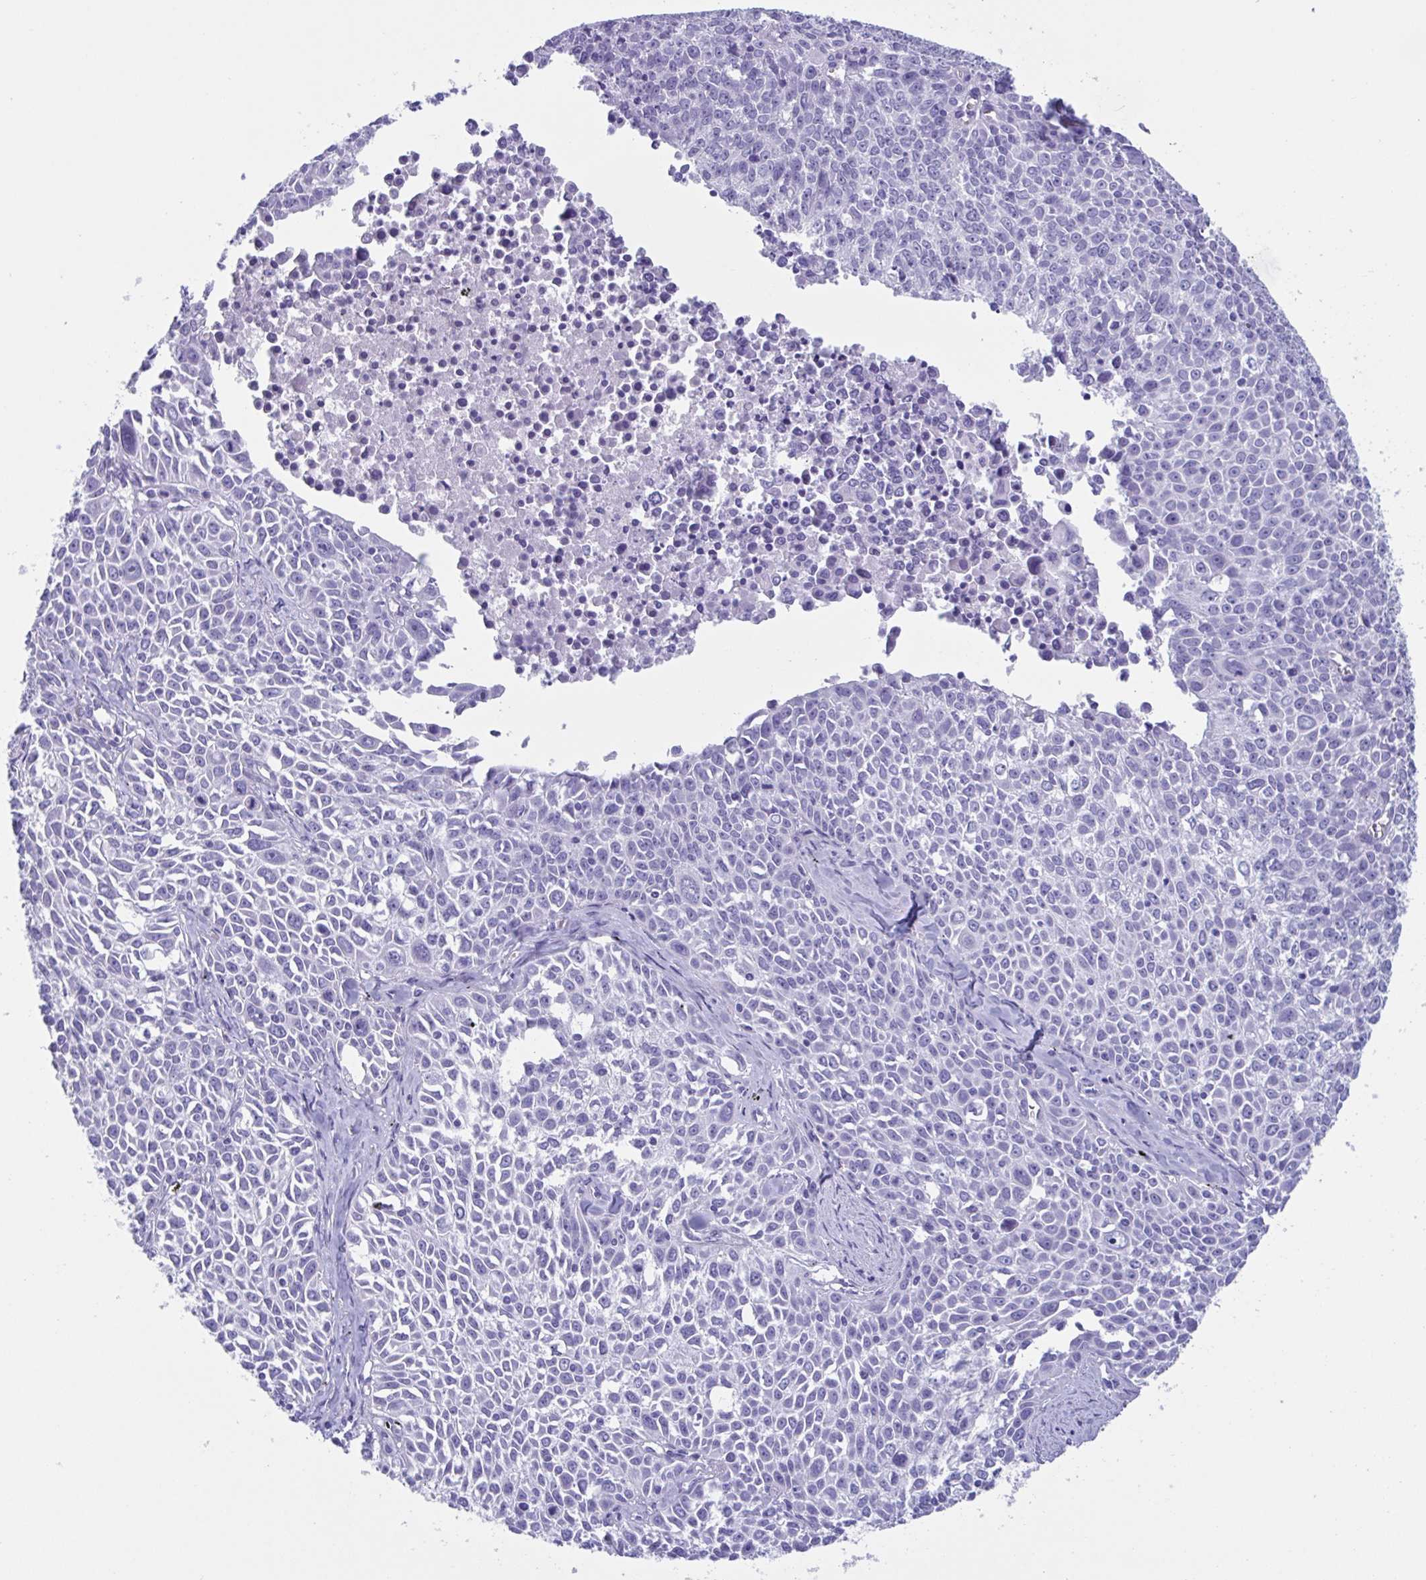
{"staining": {"intensity": "negative", "quantity": "none", "location": "none"}, "tissue": "lung cancer", "cell_type": "Tumor cells", "image_type": "cancer", "snomed": [{"axis": "morphology", "description": "Squamous cell carcinoma, NOS"}, {"axis": "morphology", "description": "Squamous cell carcinoma, metastatic, NOS"}, {"axis": "topography", "description": "Lymph node"}, {"axis": "topography", "description": "Lung"}], "caption": "This image is of metastatic squamous cell carcinoma (lung) stained with immunohistochemistry (IHC) to label a protein in brown with the nuclei are counter-stained blue. There is no expression in tumor cells. The staining was performed using DAB to visualize the protein expression in brown, while the nuclei were stained in blue with hematoxylin (Magnification: 20x).", "gene": "USP35", "patient": {"sex": "female", "age": 62}}